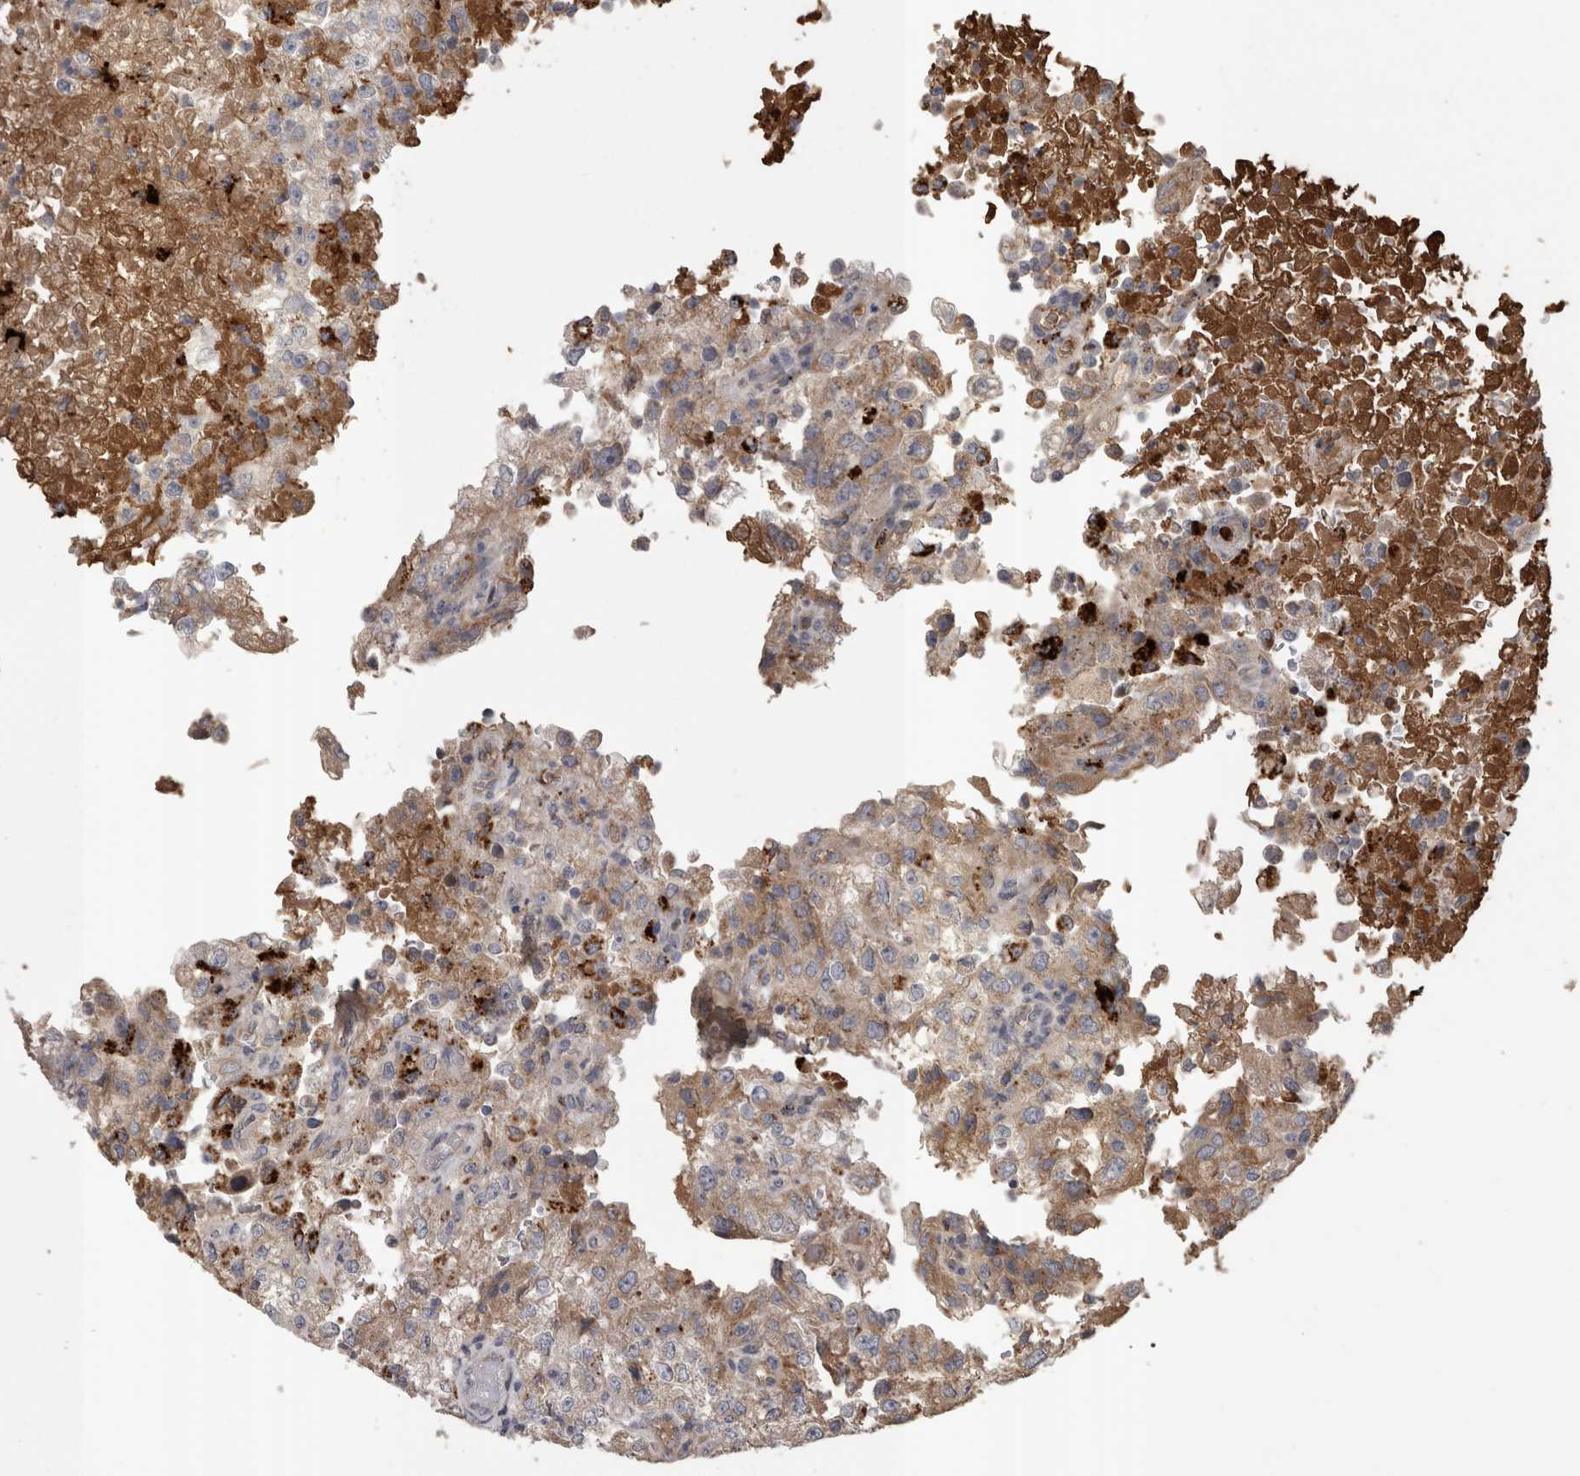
{"staining": {"intensity": "weak", "quantity": "25%-75%", "location": "cytoplasmic/membranous"}, "tissue": "renal cancer", "cell_type": "Tumor cells", "image_type": "cancer", "snomed": [{"axis": "morphology", "description": "Adenocarcinoma, NOS"}, {"axis": "topography", "description": "Kidney"}], "caption": "The image exhibits staining of renal cancer (adenocarcinoma), revealing weak cytoplasmic/membranous protein expression (brown color) within tumor cells. (brown staining indicates protein expression, while blue staining denotes nuclei).", "gene": "STC1", "patient": {"sex": "female", "age": 54}}